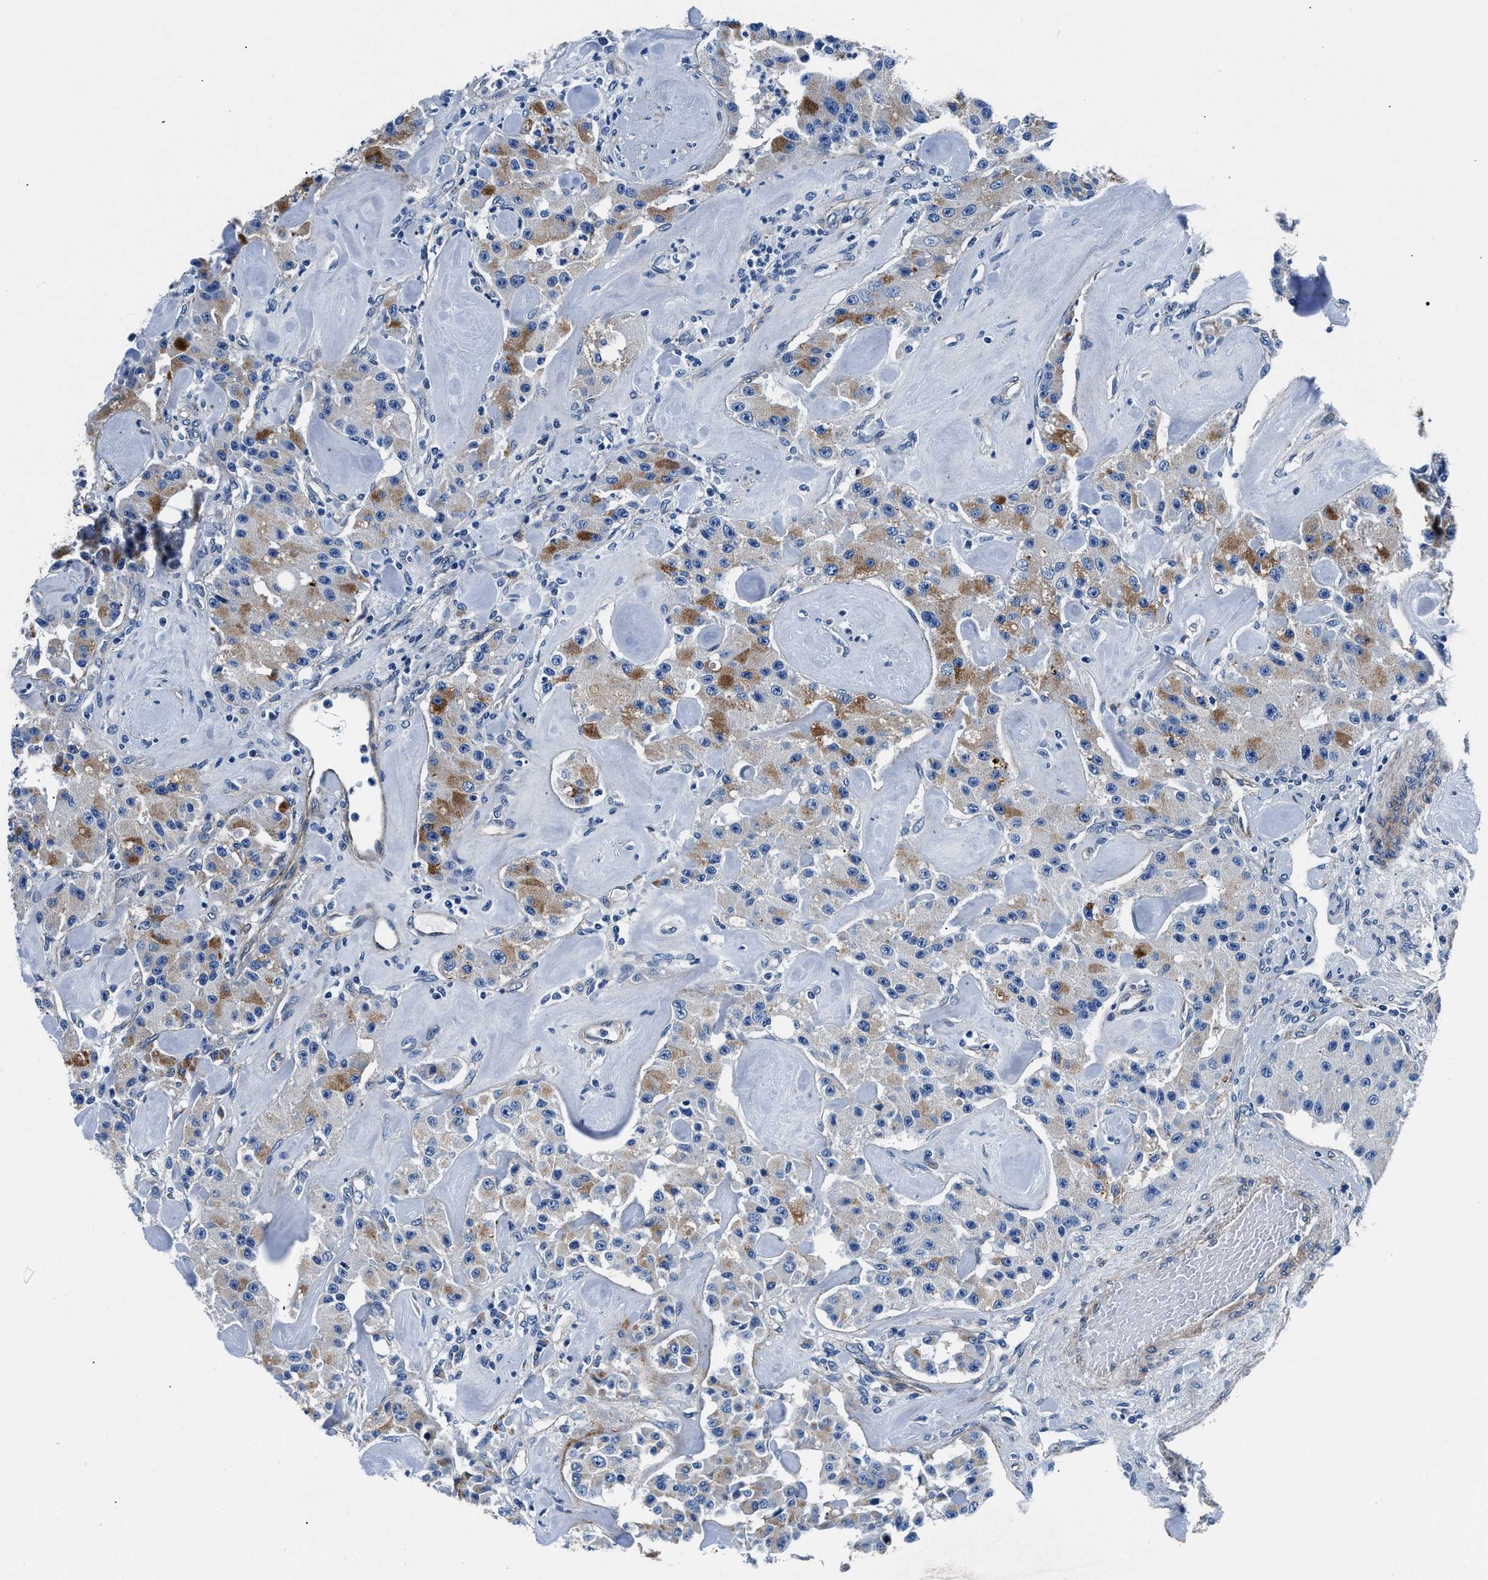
{"staining": {"intensity": "moderate", "quantity": "<25%", "location": "cytoplasmic/membranous"}, "tissue": "carcinoid", "cell_type": "Tumor cells", "image_type": "cancer", "snomed": [{"axis": "morphology", "description": "Carcinoid, malignant, NOS"}, {"axis": "topography", "description": "Pancreas"}], "caption": "A micrograph of human carcinoid stained for a protein reveals moderate cytoplasmic/membranous brown staining in tumor cells.", "gene": "DAG1", "patient": {"sex": "male", "age": 41}}